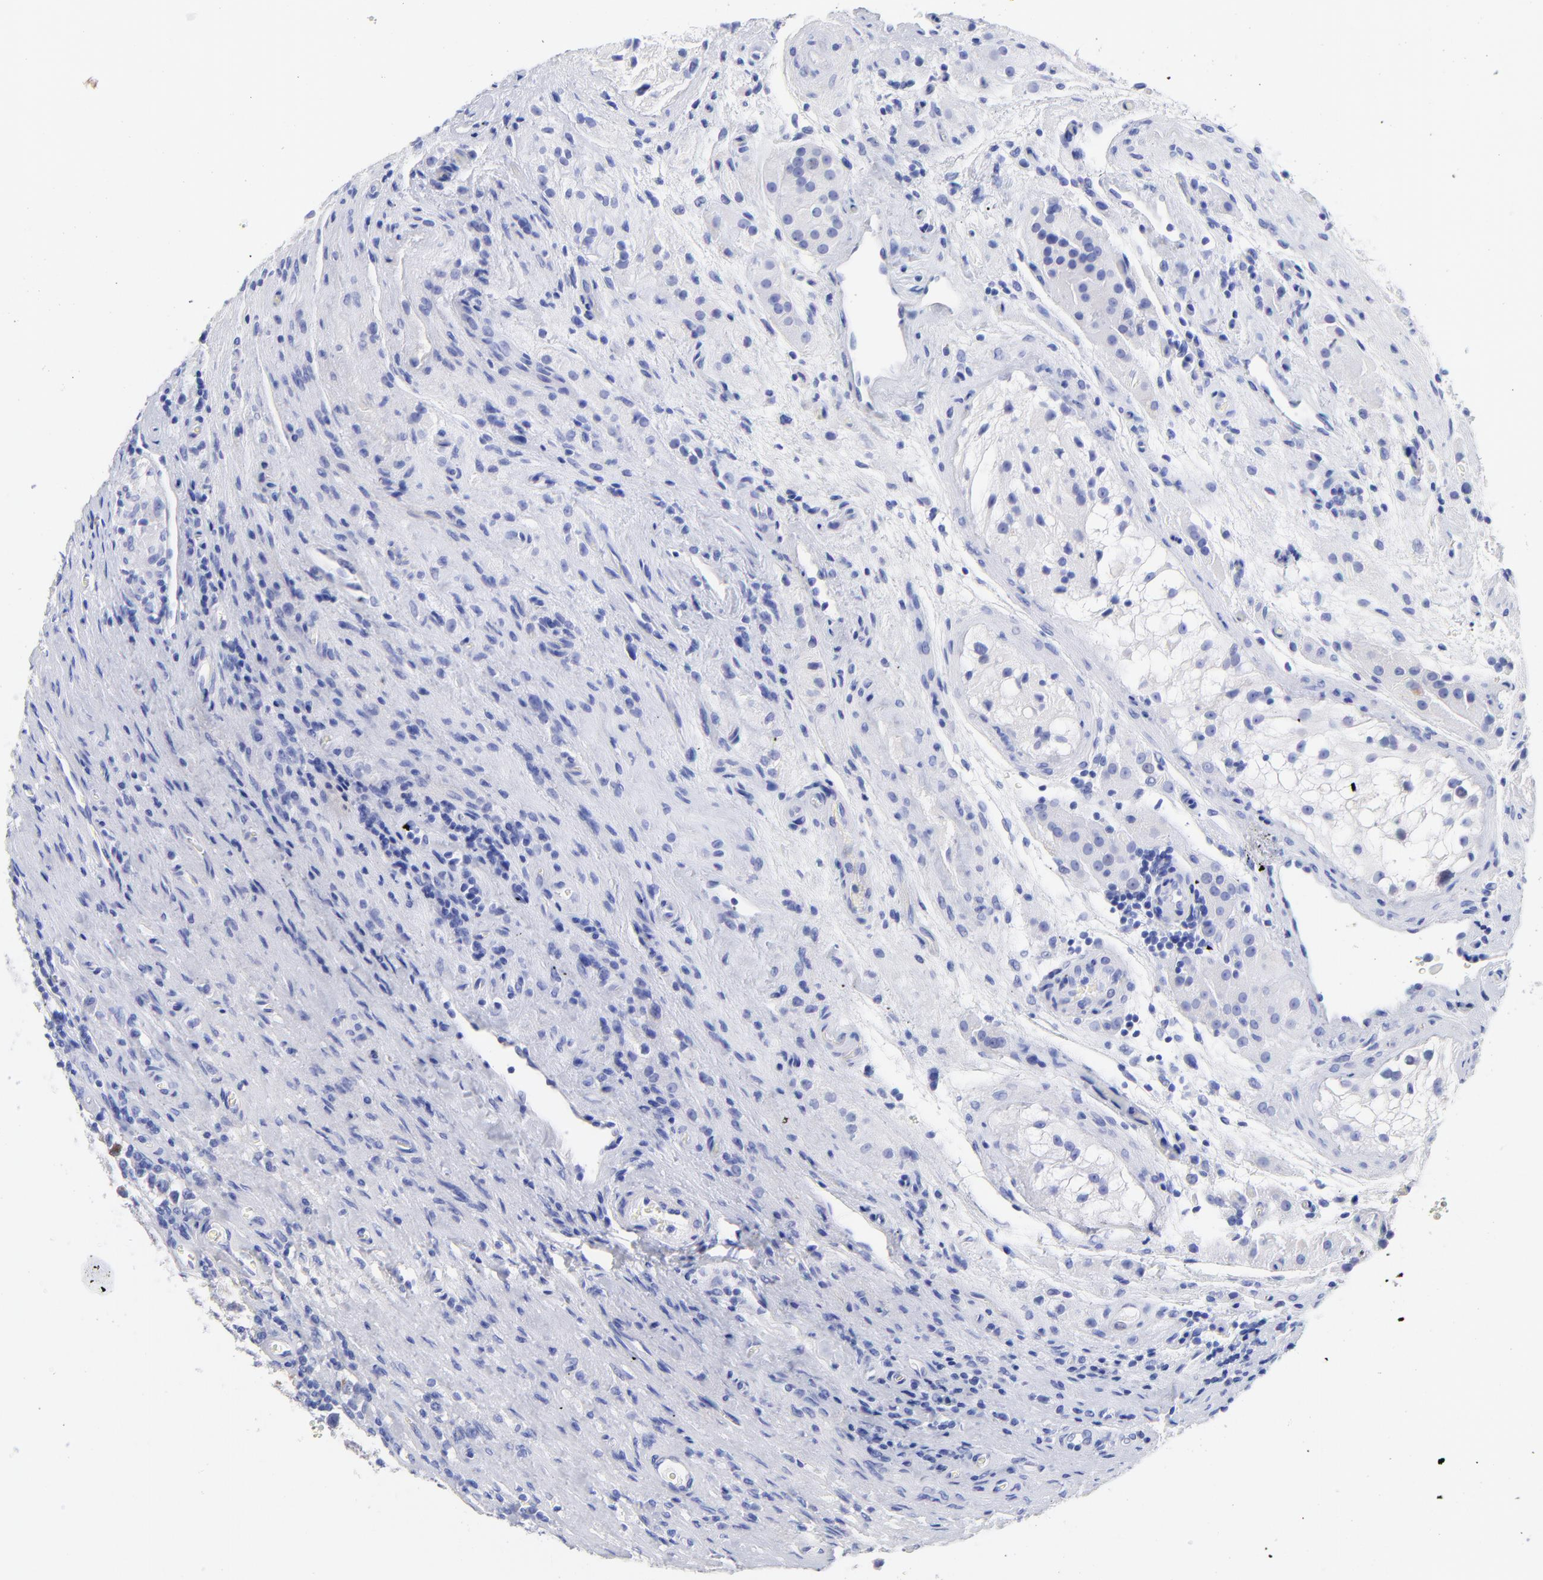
{"staining": {"intensity": "negative", "quantity": "none", "location": "none"}, "tissue": "testis cancer", "cell_type": "Tumor cells", "image_type": "cancer", "snomed": [{"axis": "morphology", "description": "Seminoma, NOS"}, {"axis": "topography", "description": "Testis"}], "caption": "A high-resolution photomicrograph shows IHC staining of seminoma (testis), which demonstrates no significant staining in tumor cells.", "gene": "C1QTNF6", "patient": {"sex": "male", "age": 43}}